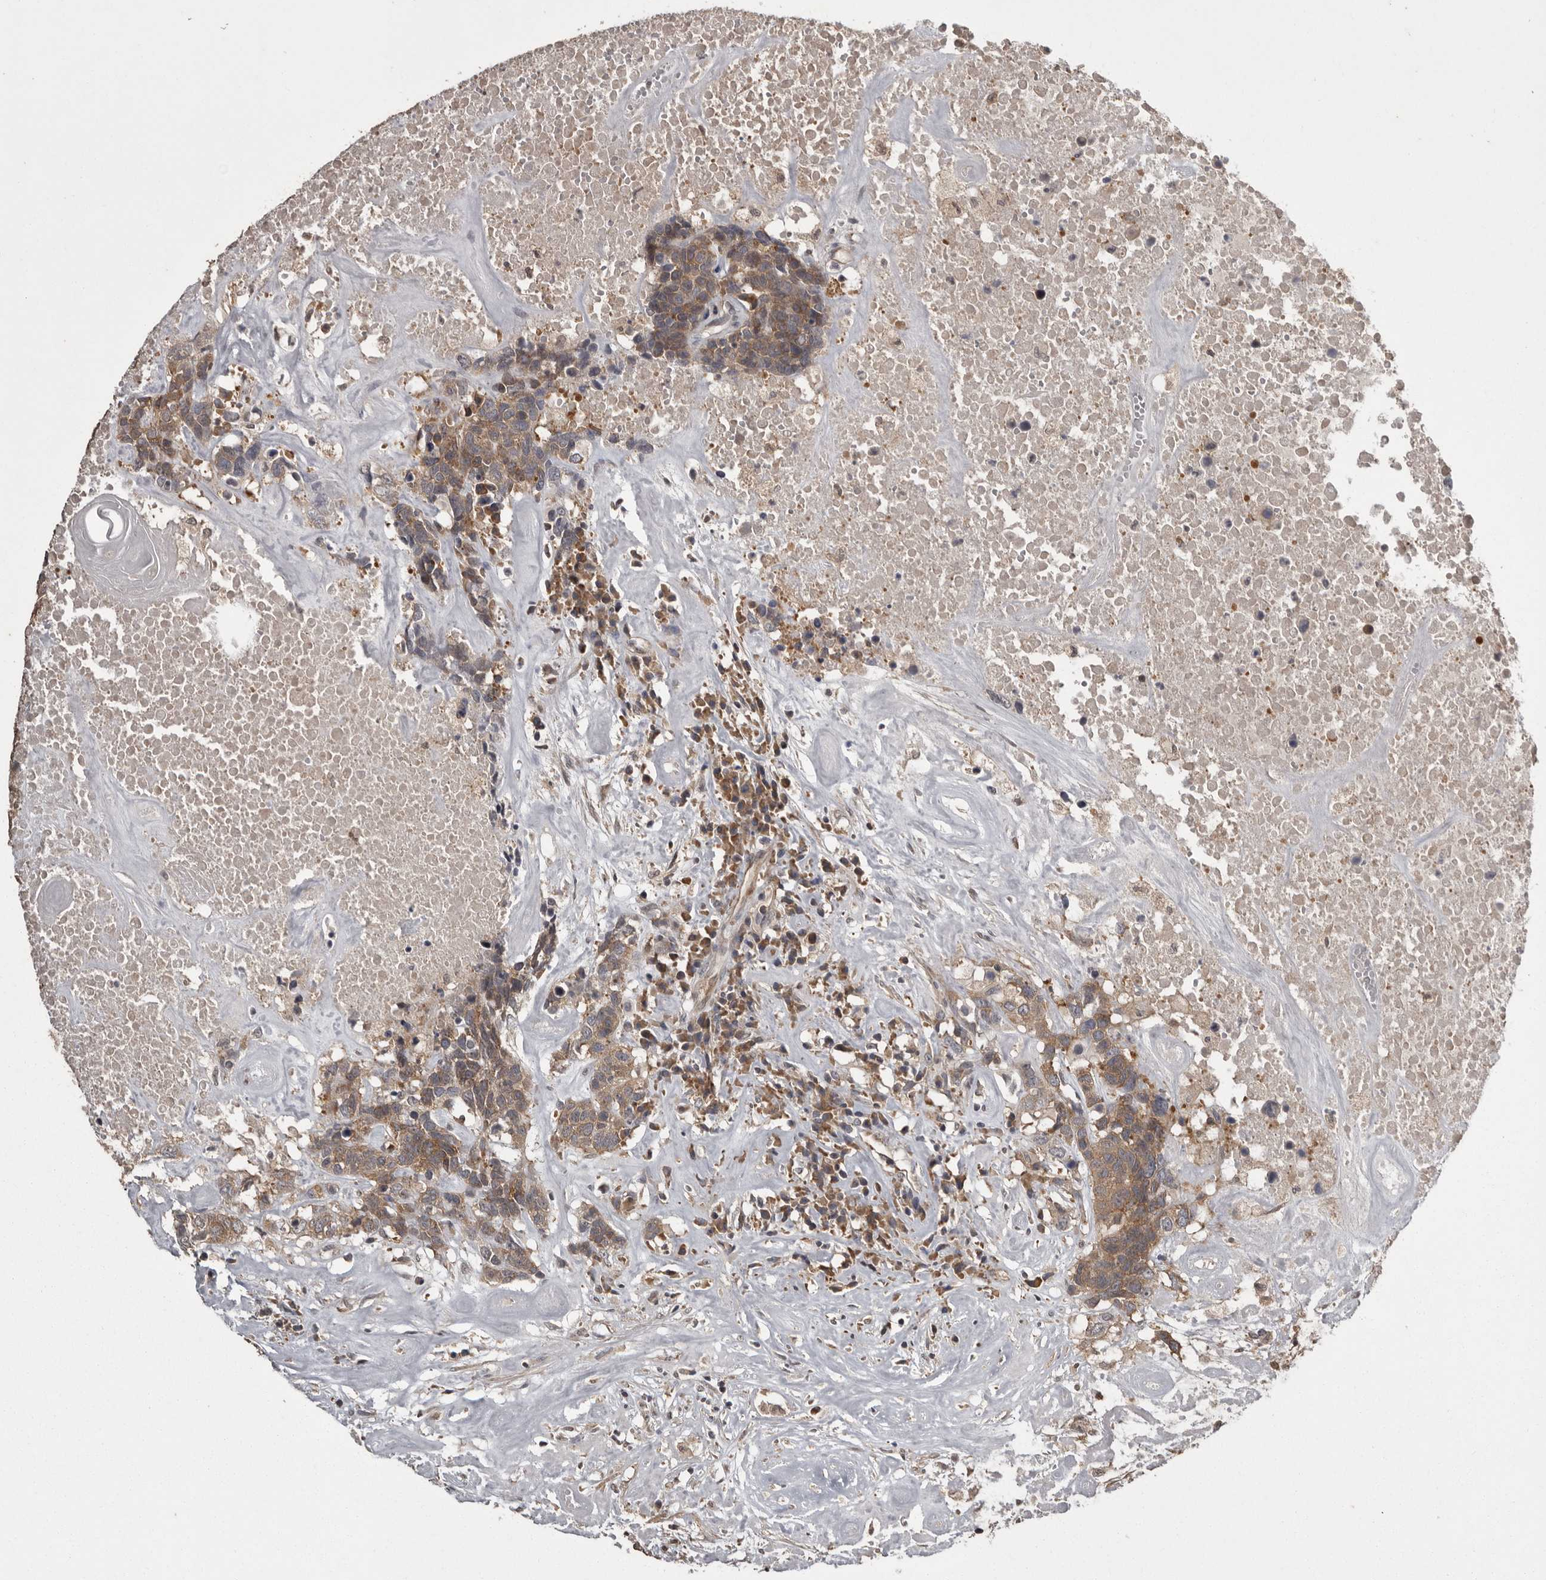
{"staining": {"intensity": "moderate", "quantity": ">75%", "location": "cytoplasmic/membranous"}, "tissue": "head and neck cancer", "cell_type": "Tumor cells", "image_type": "cancer", "snomed": [{"axis": "morphology", "description": "Squamous cell carcinoma, NOS"}, {"axis": "topography", "description": "Head-Neck"}], "caption": "DAB immunohistochemical staining of human head and neck cancer (squamous cell carcinoma) demonstrates moderate cytoplasmic/membranous protein positivity in about >75% of tumor cells. Immunohistochemistry (ihc) stains the protein in brown and the nuclei are stained blue.", "gene": "DARS1", "patient": {"sex": "male", "age": 66}}